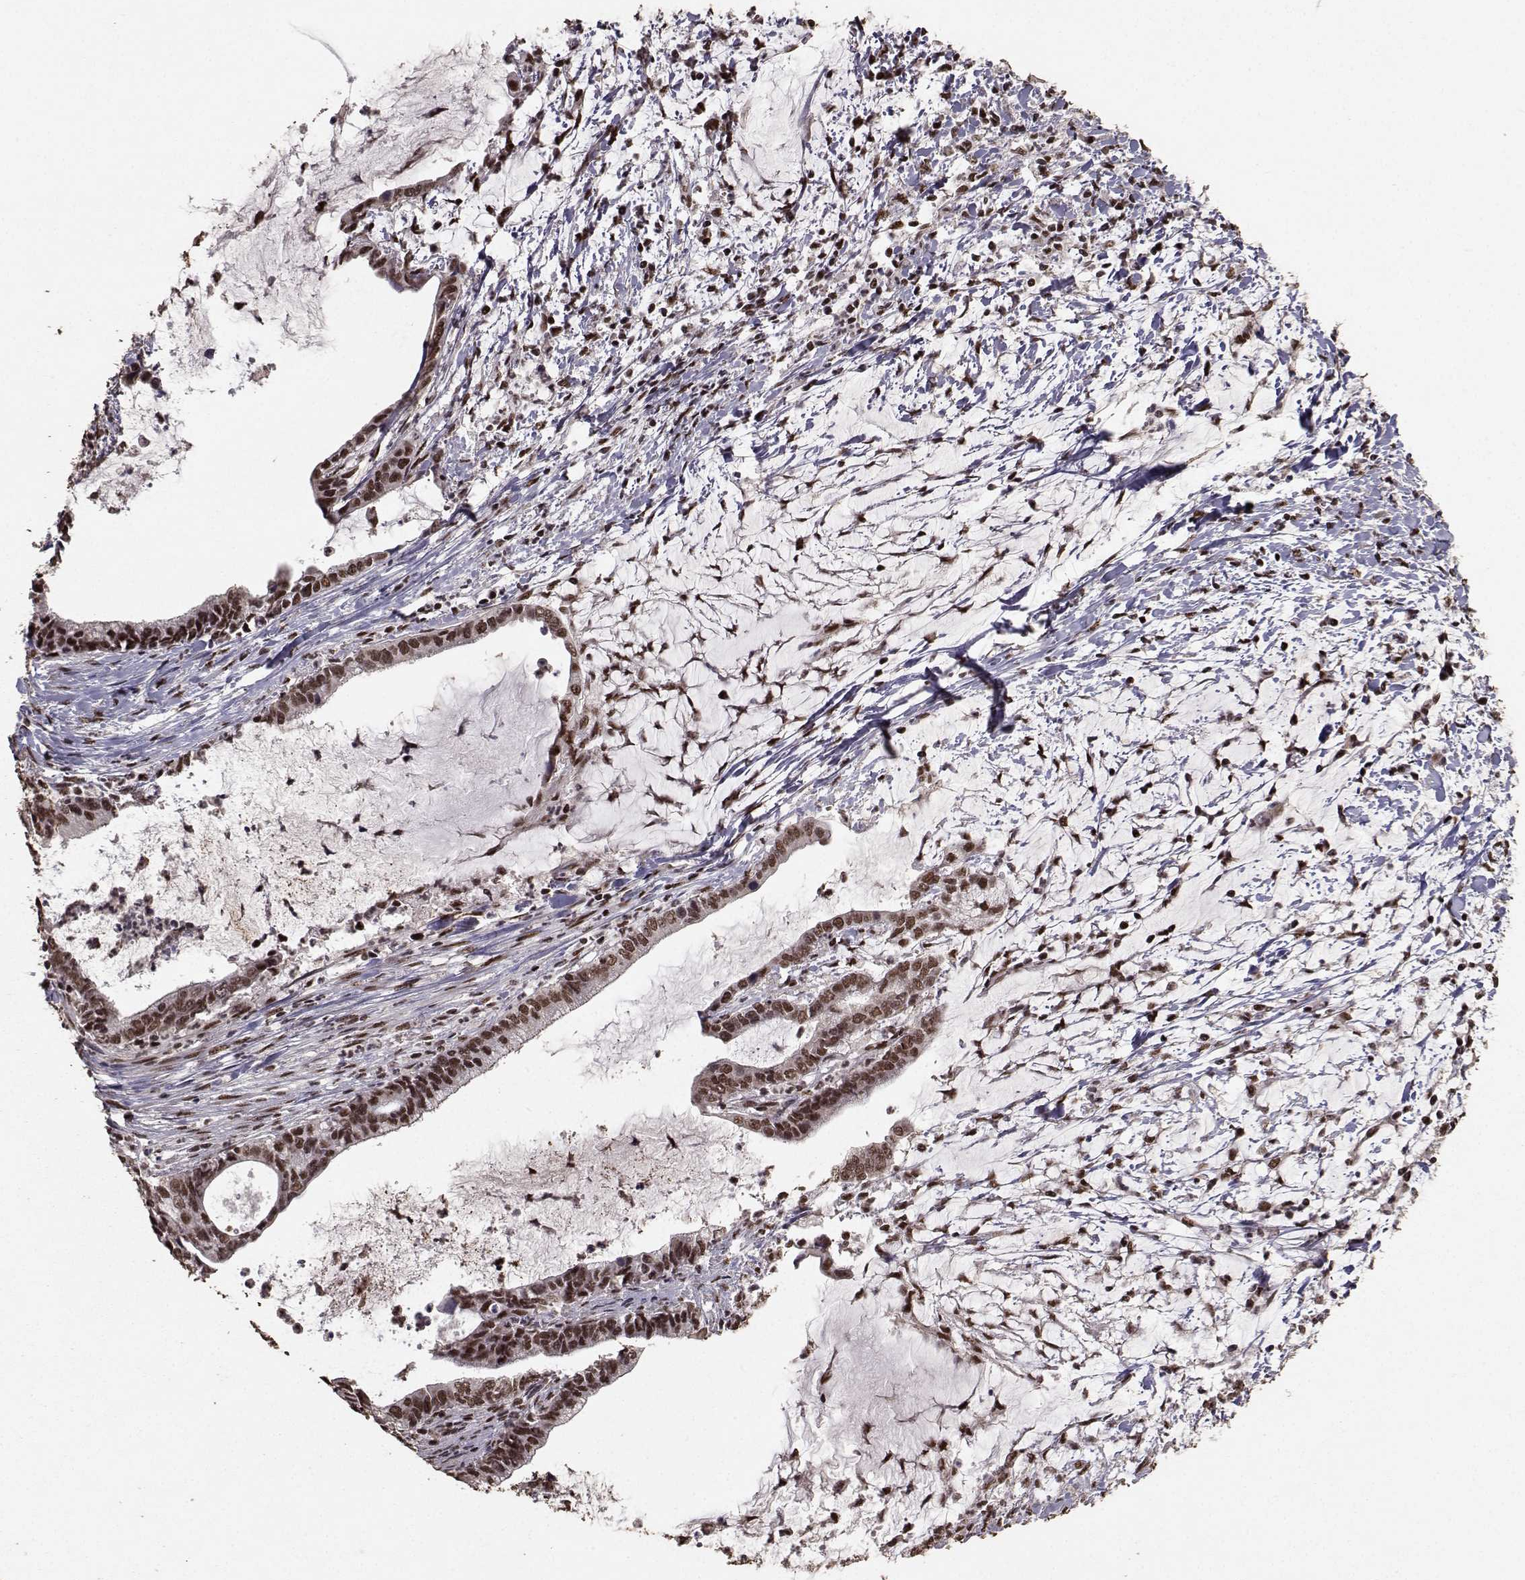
{"staining": {"intensity": "strong", "quantity": ">75%", "location": "nuclear"}, "tissue": "cervical cancer", "cell_type": "Tumor cells", "image_type": "cancer", "snomed": [{"axis": "morphology", "description": "Adenocarcinoma, NOS"}, {"axis": "topography", "description": "Cervix"}], "caption": "Cervical cancer stained with a brown dye exhibits strong nuclear positive positivity in about >75% of tumor cells.", "gene": "SF1", "patient": {"sex": "female", "age": 42}}